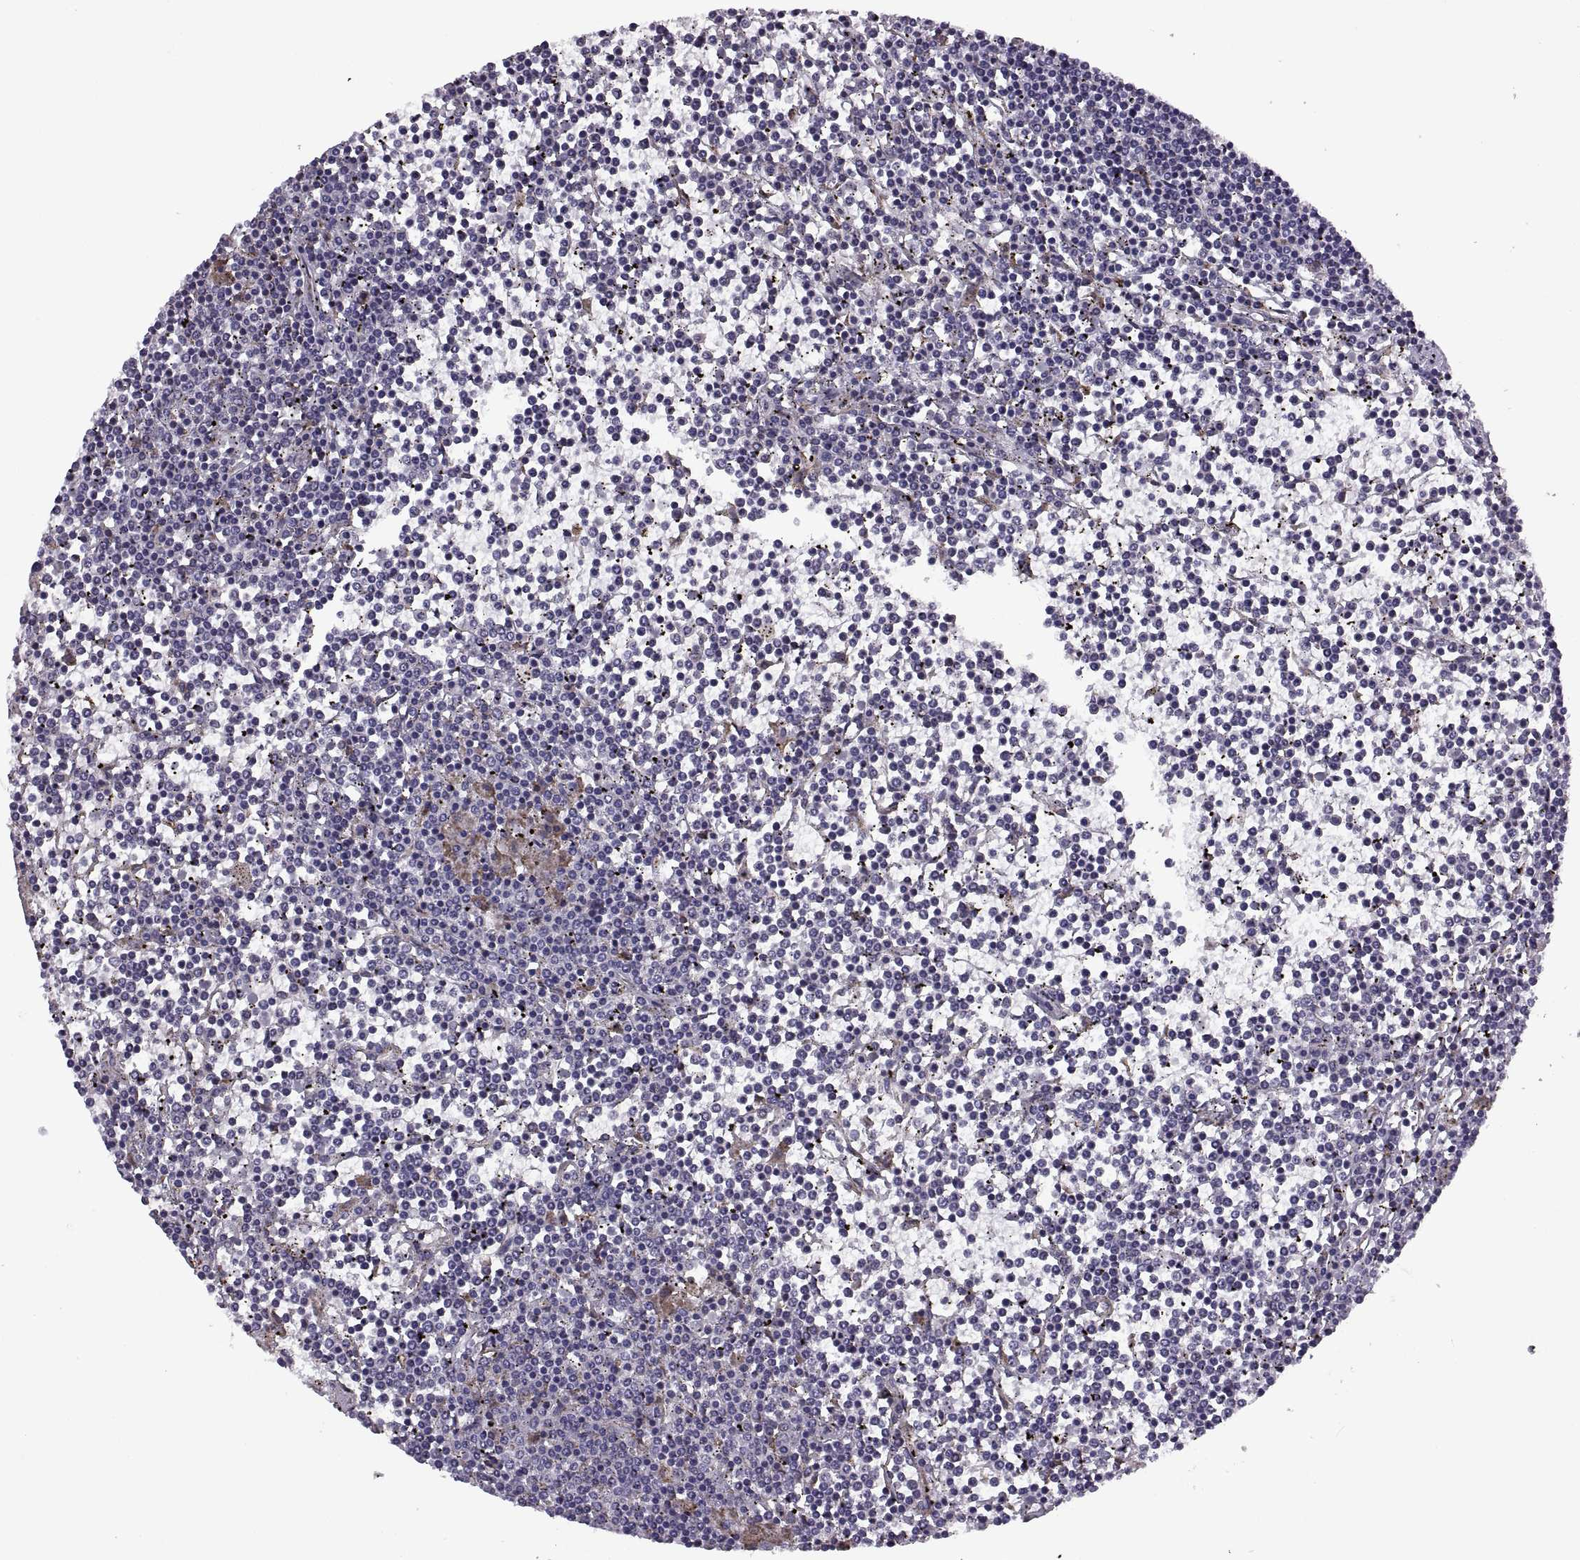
{"staining": {"intensity": "negative", "quantity": "none", "location": "none"}, "tissue": "lymphoma", "cell_type": "Tumor cells", "image_type": "cancer", "snomed": [{"axis": "morphology", "description": "Malignant lymphoma, non-Hodgkin's type, Low grade"}, {"axis": "topography", "description": "Spleen"}], "caption": "There is no significant expression in tumor cells of lymphoma.", "gene": "LETM2", "patient": {"sex": "female", "age": 19}}